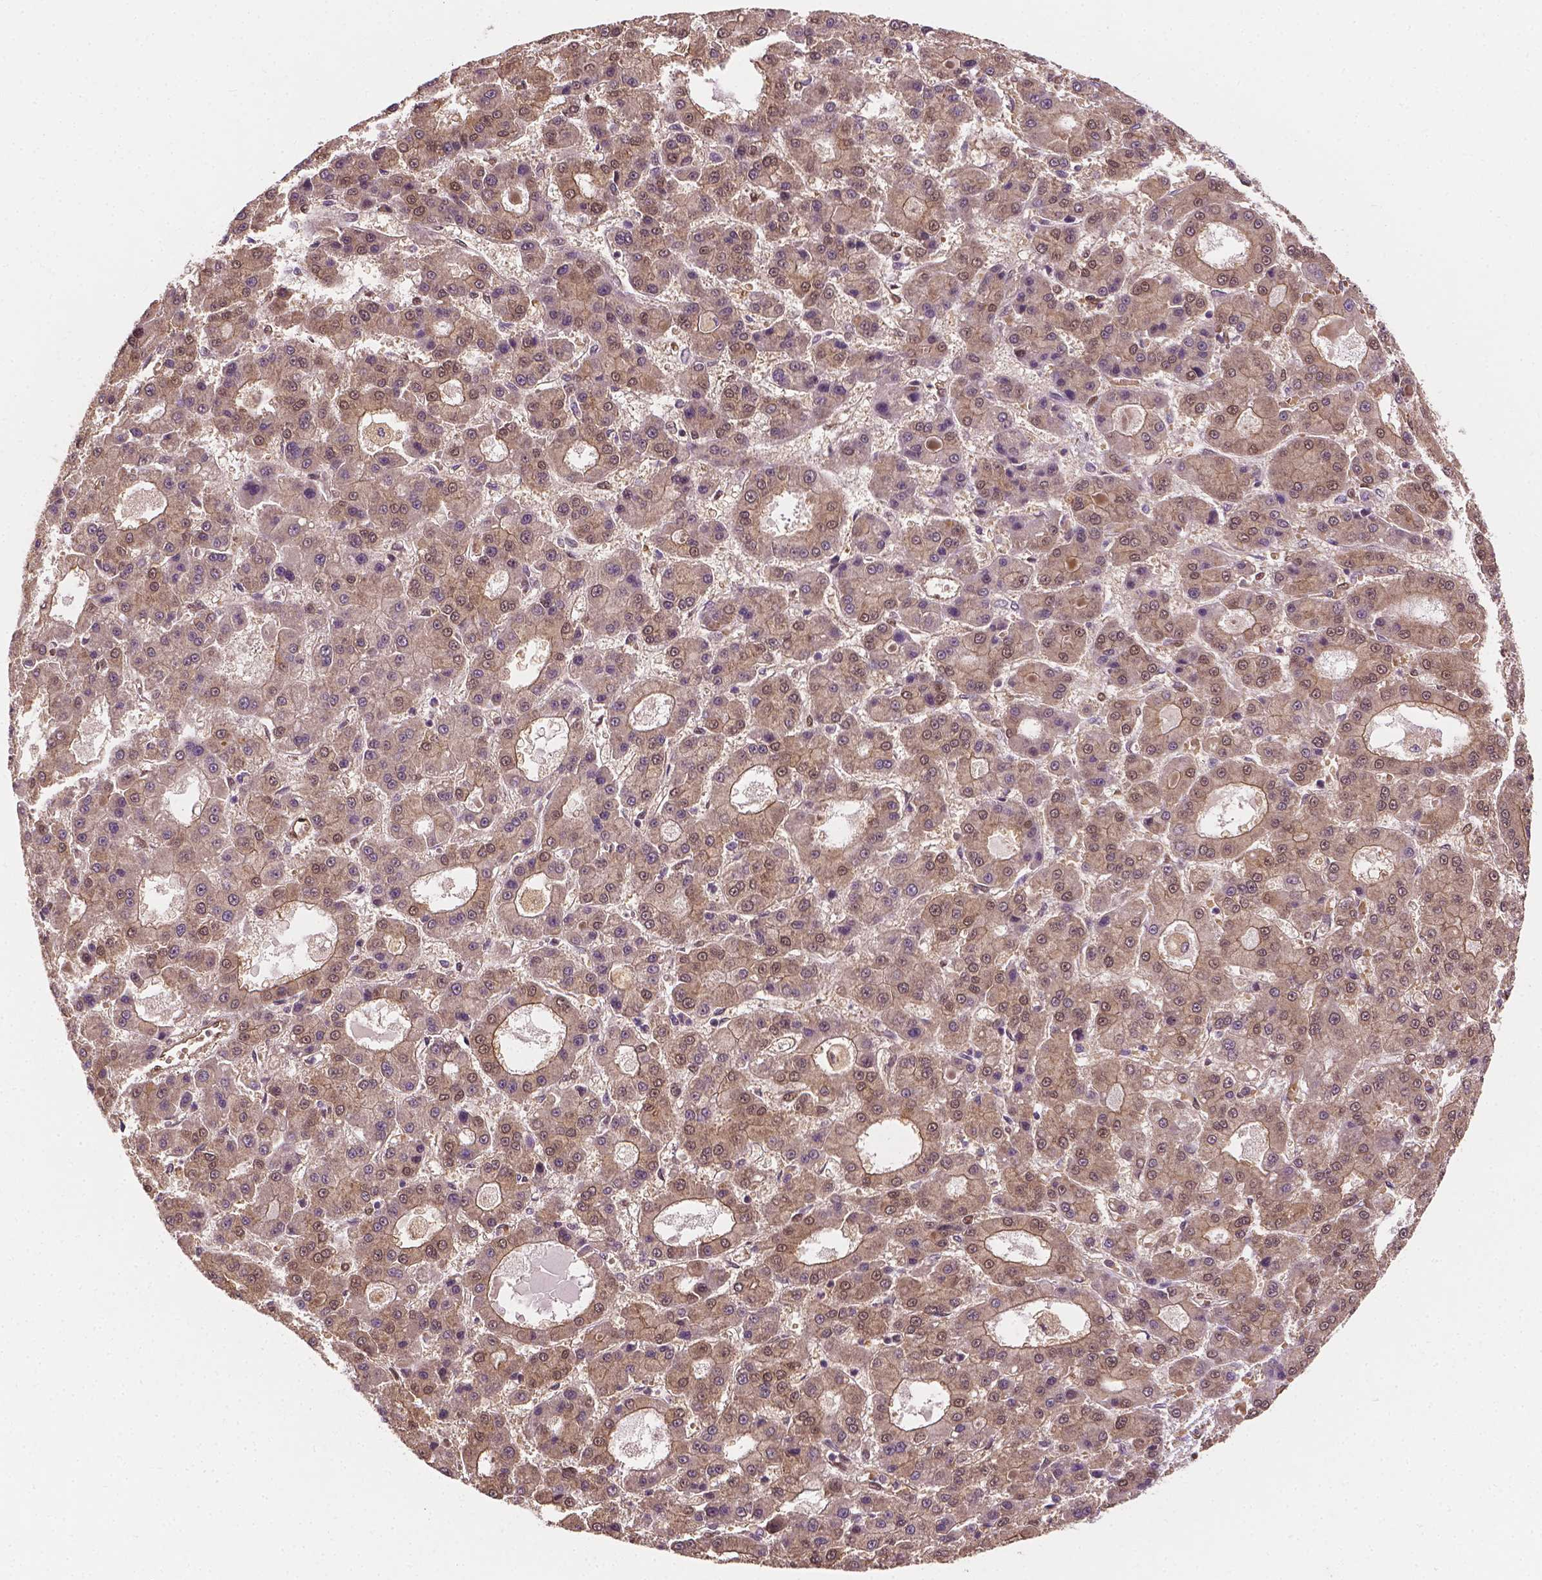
{"staining": {"intensity": "negative", "quantity": "none", "location": "none"}, "tissue": "liver cancer", "cell_type": "Tumor cells", "image_type": "cancer", "snomed": [{"axis": "morphology", "description": "Carcinoma, Hepatocellular, NOS"}, {"axis": "topography", "description": "Liver"}], "caption": "The micrograph exhibits no staining of tumor cells in liver cancer (hepatocellular carcinoma). (DAB immunohistochemistry with hematoxylin counter stain).", "gene": "YAP1", "patient": {"sex": "male", "age": 70}}